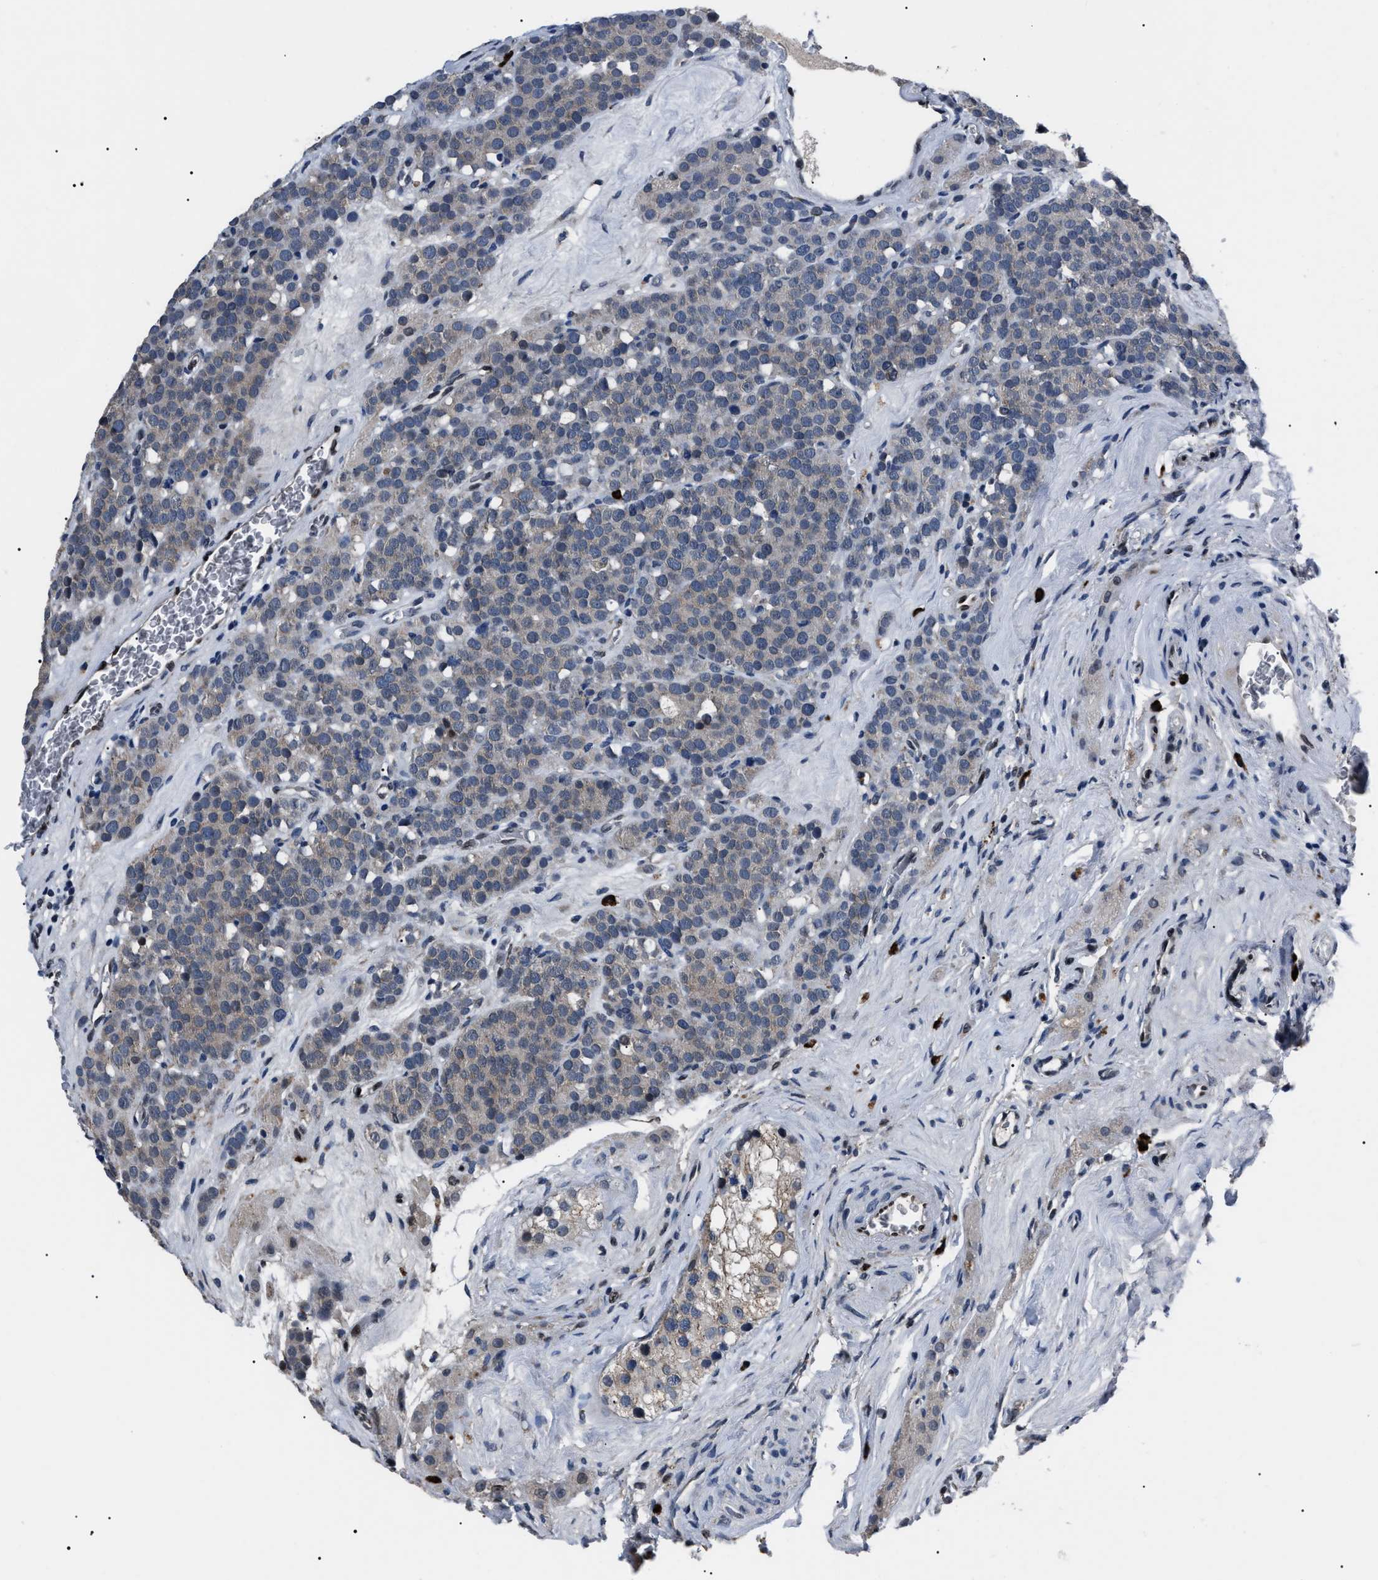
{"staining": {"intensity": "weak", "quantity": "<25%", "location": "cytoplasmic/membranous"}, "tissue": "testis cancer", "cell_type": "Tumor cells", "image_type": "cancer", "snomed": [{"axis": "morphology", "description": "Seminoma, NOS"}, {"axis": "topography", "description": "Testis"}], "caption": "DAB (3,3'-diaminobenzidine) immunohistochemical staining of human testis cancer exhibits no significant staining in tumor cells. (Stains: DAB immunohistochemistry (IHC) with hematoxylin counter stain, Microscopy: brightfield microscopy at high magnification).", "gene": "LRRC14", "patient": {"sex": "male", "age": 71}}